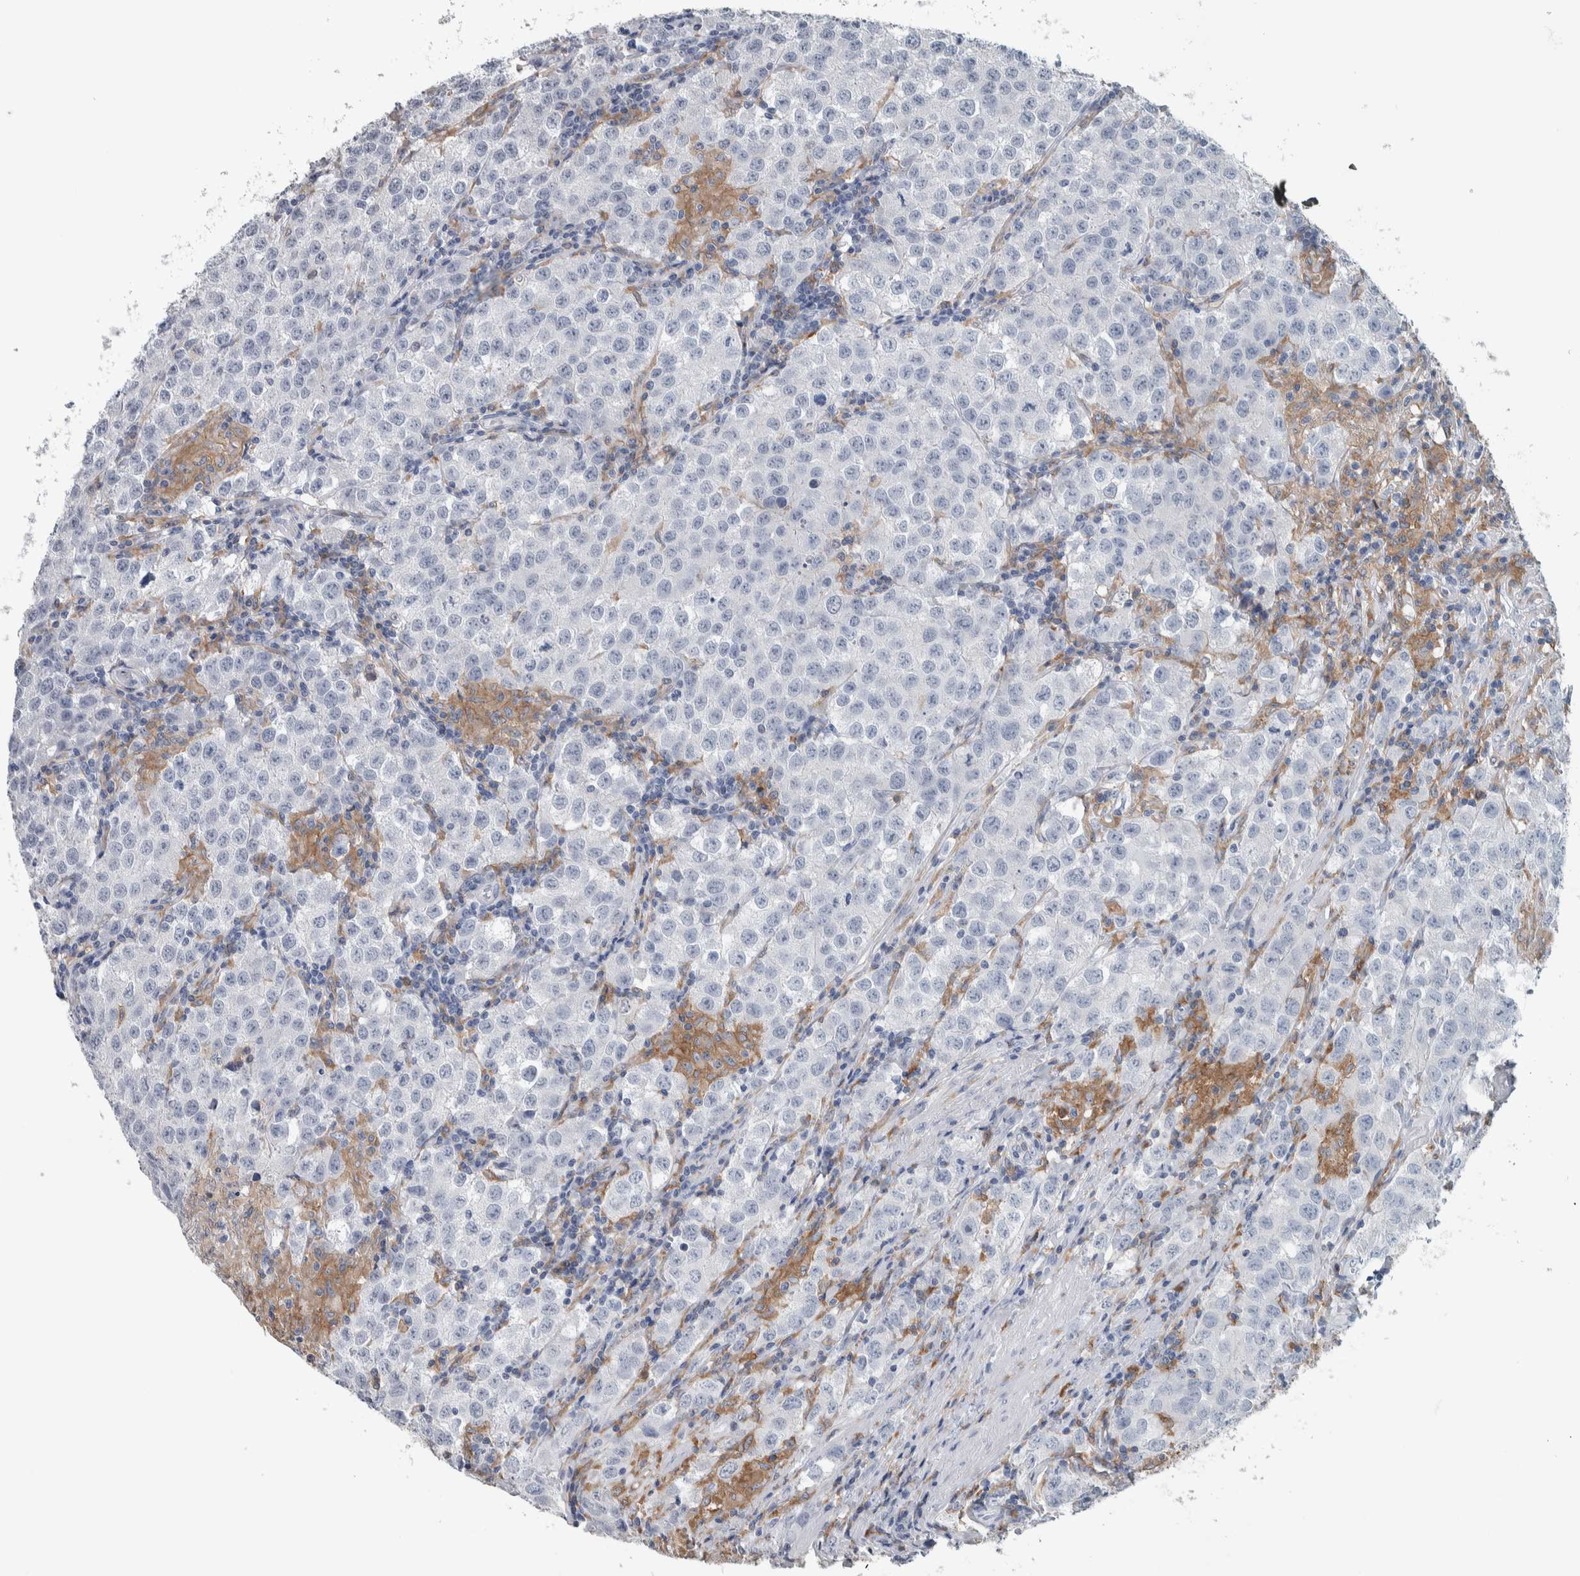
{"staining": {"intensity": "negative", "quantity": "none", "location": "none"}, "tissue": "testis cancer", "cell_type": "Tumor cells", "image_type": "cancer", "snomed": [{"axis": "morphology", "description": "Seminoma, NOS"}, {"axis": "morphology", "description": "Carcinoma, Embryonal, NOS"}, {"axis": "topography", "description": "Testis"}], "caption": "Immunohistochemistry histopathology image of neoplastic tissue: testis cancer (seminoma) stained with DAB (3,3'-diaminobenzidine) exhibits no significant protein staining in tumor cells.", "gene": "SKAP2", "patient": {"sex": "male", "age": 43}}